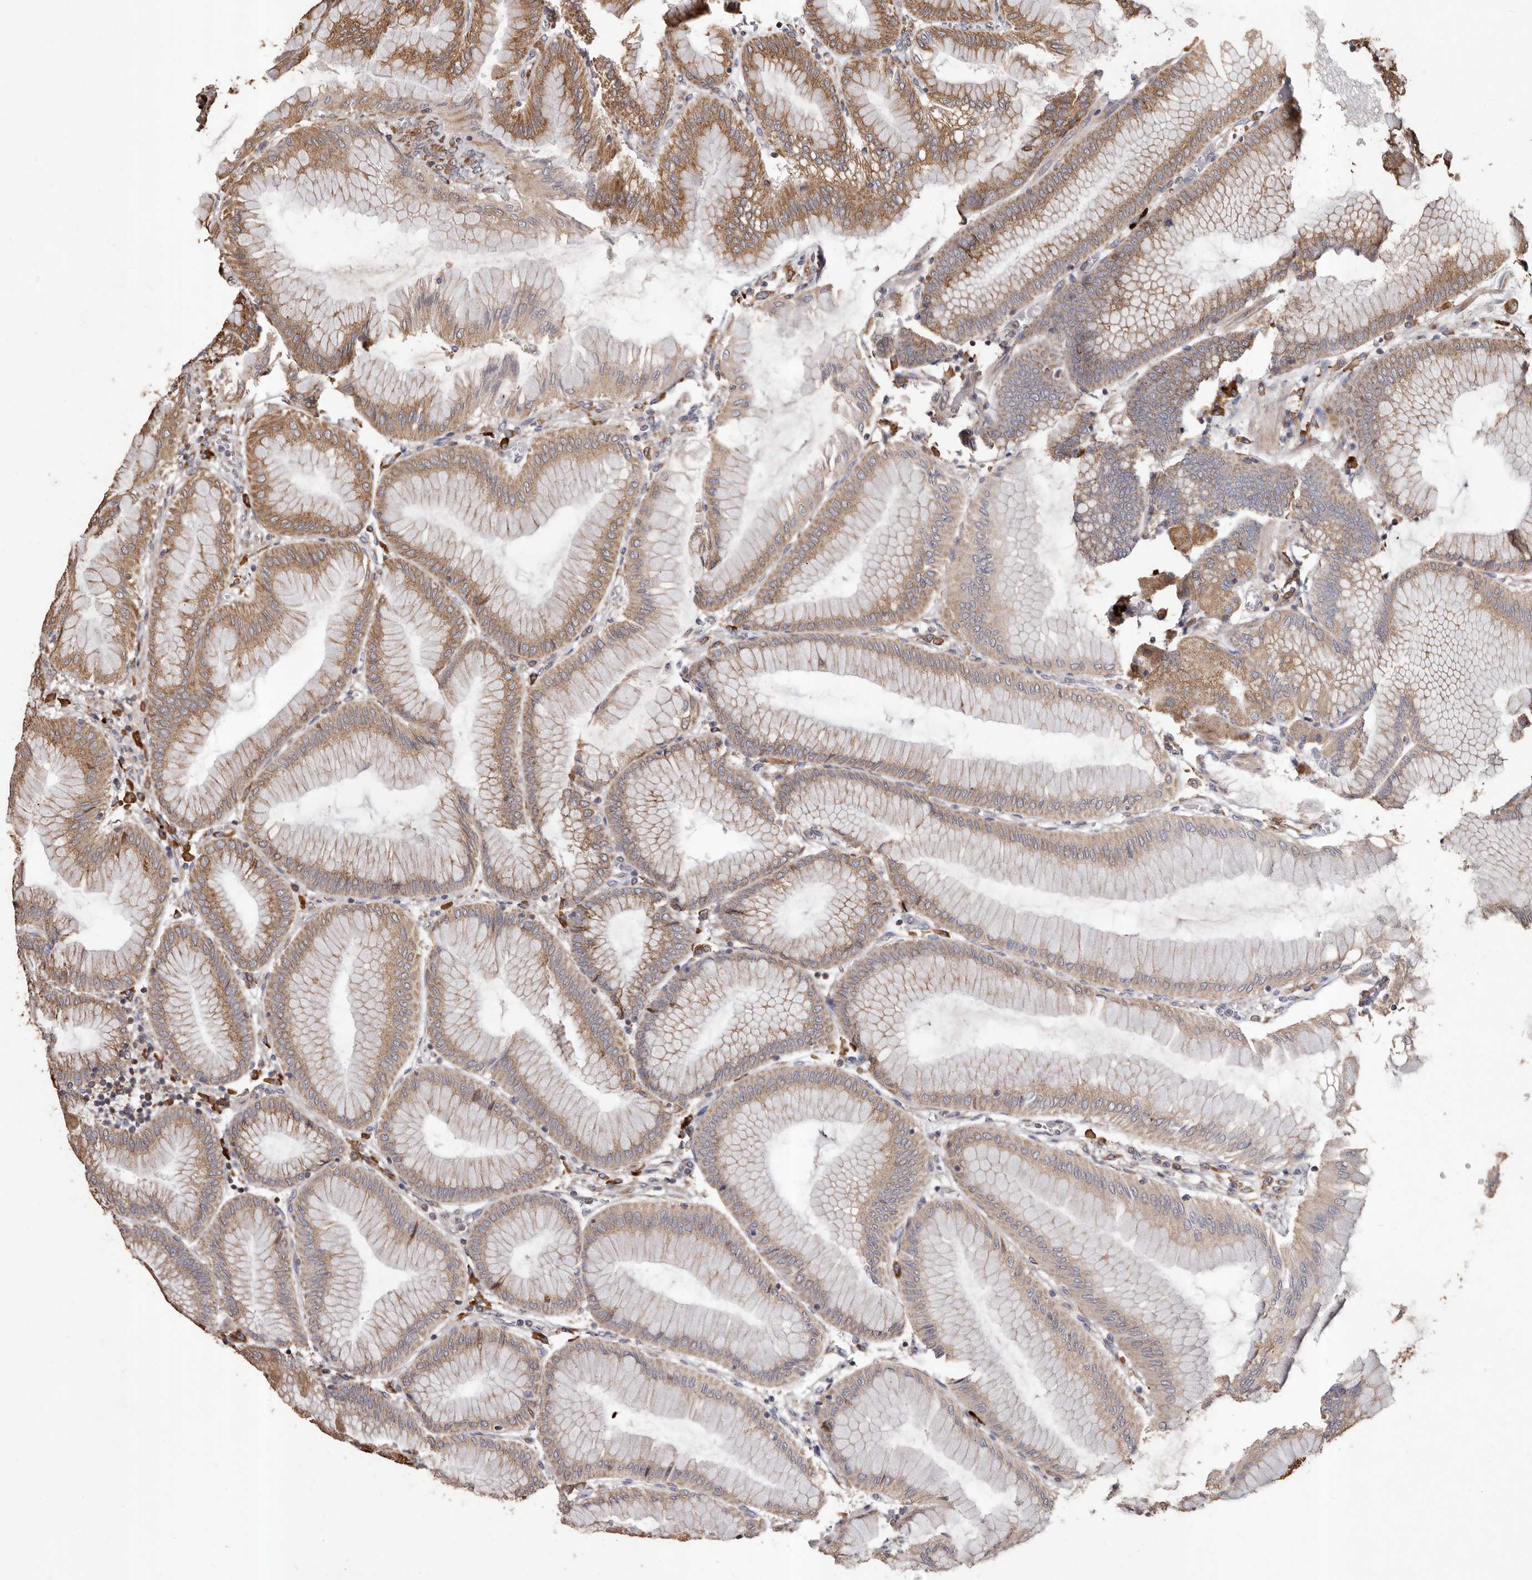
{"staining": {"intensity": "moderate", "quantity": ">75%", "location": "cytoplasmic/membranous"}, "tissue": "stomach", "cell_type": "Glandular cells", "image_type": "normal", "snomed": [{"axis": "morphology", "description": "Normal tissue, NOS"}, {"axis": "topography", "description": "Stomach, upper"}], "caption": "Stomach stained with immunohistochemistry (IHC) shows moderate cytoplasmic/membranous staining in approximately >75% of glandular cells.", "gene": "STEAP2", "patient": {"sex": "female", "age": 56}}